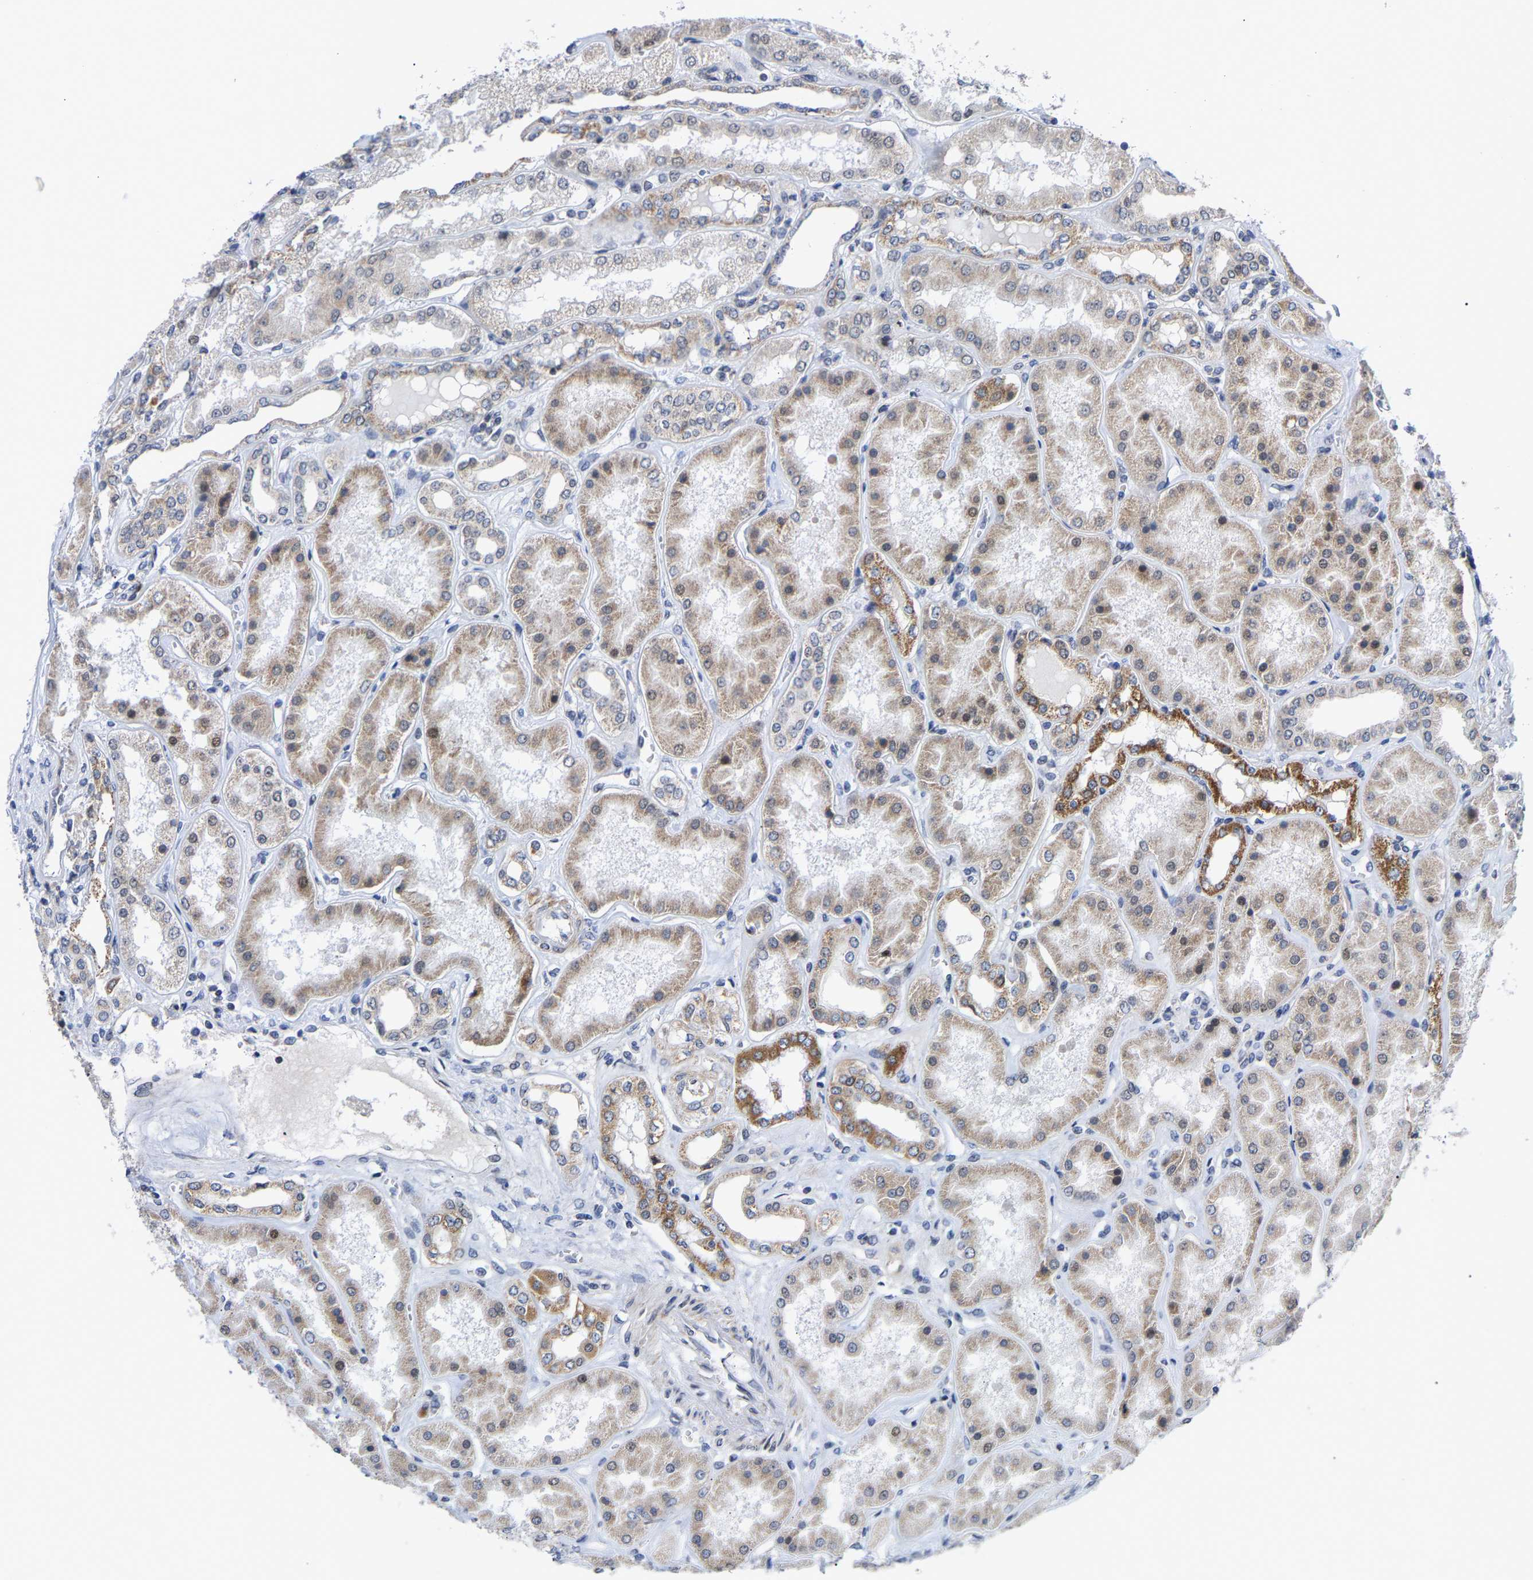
{"staining": {"intensity": "weak", "quantity": "<25%", "location": "cytoplasmic/membranous"}, "tissue": "kidney", "cell_type": "Cells in glomeruli", "image_type": "normal", "snomed": [{"axis": "morphology", "description": "Normal tissue, NOS"}, {"axis": "topography", "description": "Kidney"}], "caption": "Cells in glomeruli show no significant protein expression in normal kidney.", "gene": "PCNT", "patient": {"sex": "female", "age": 56}}